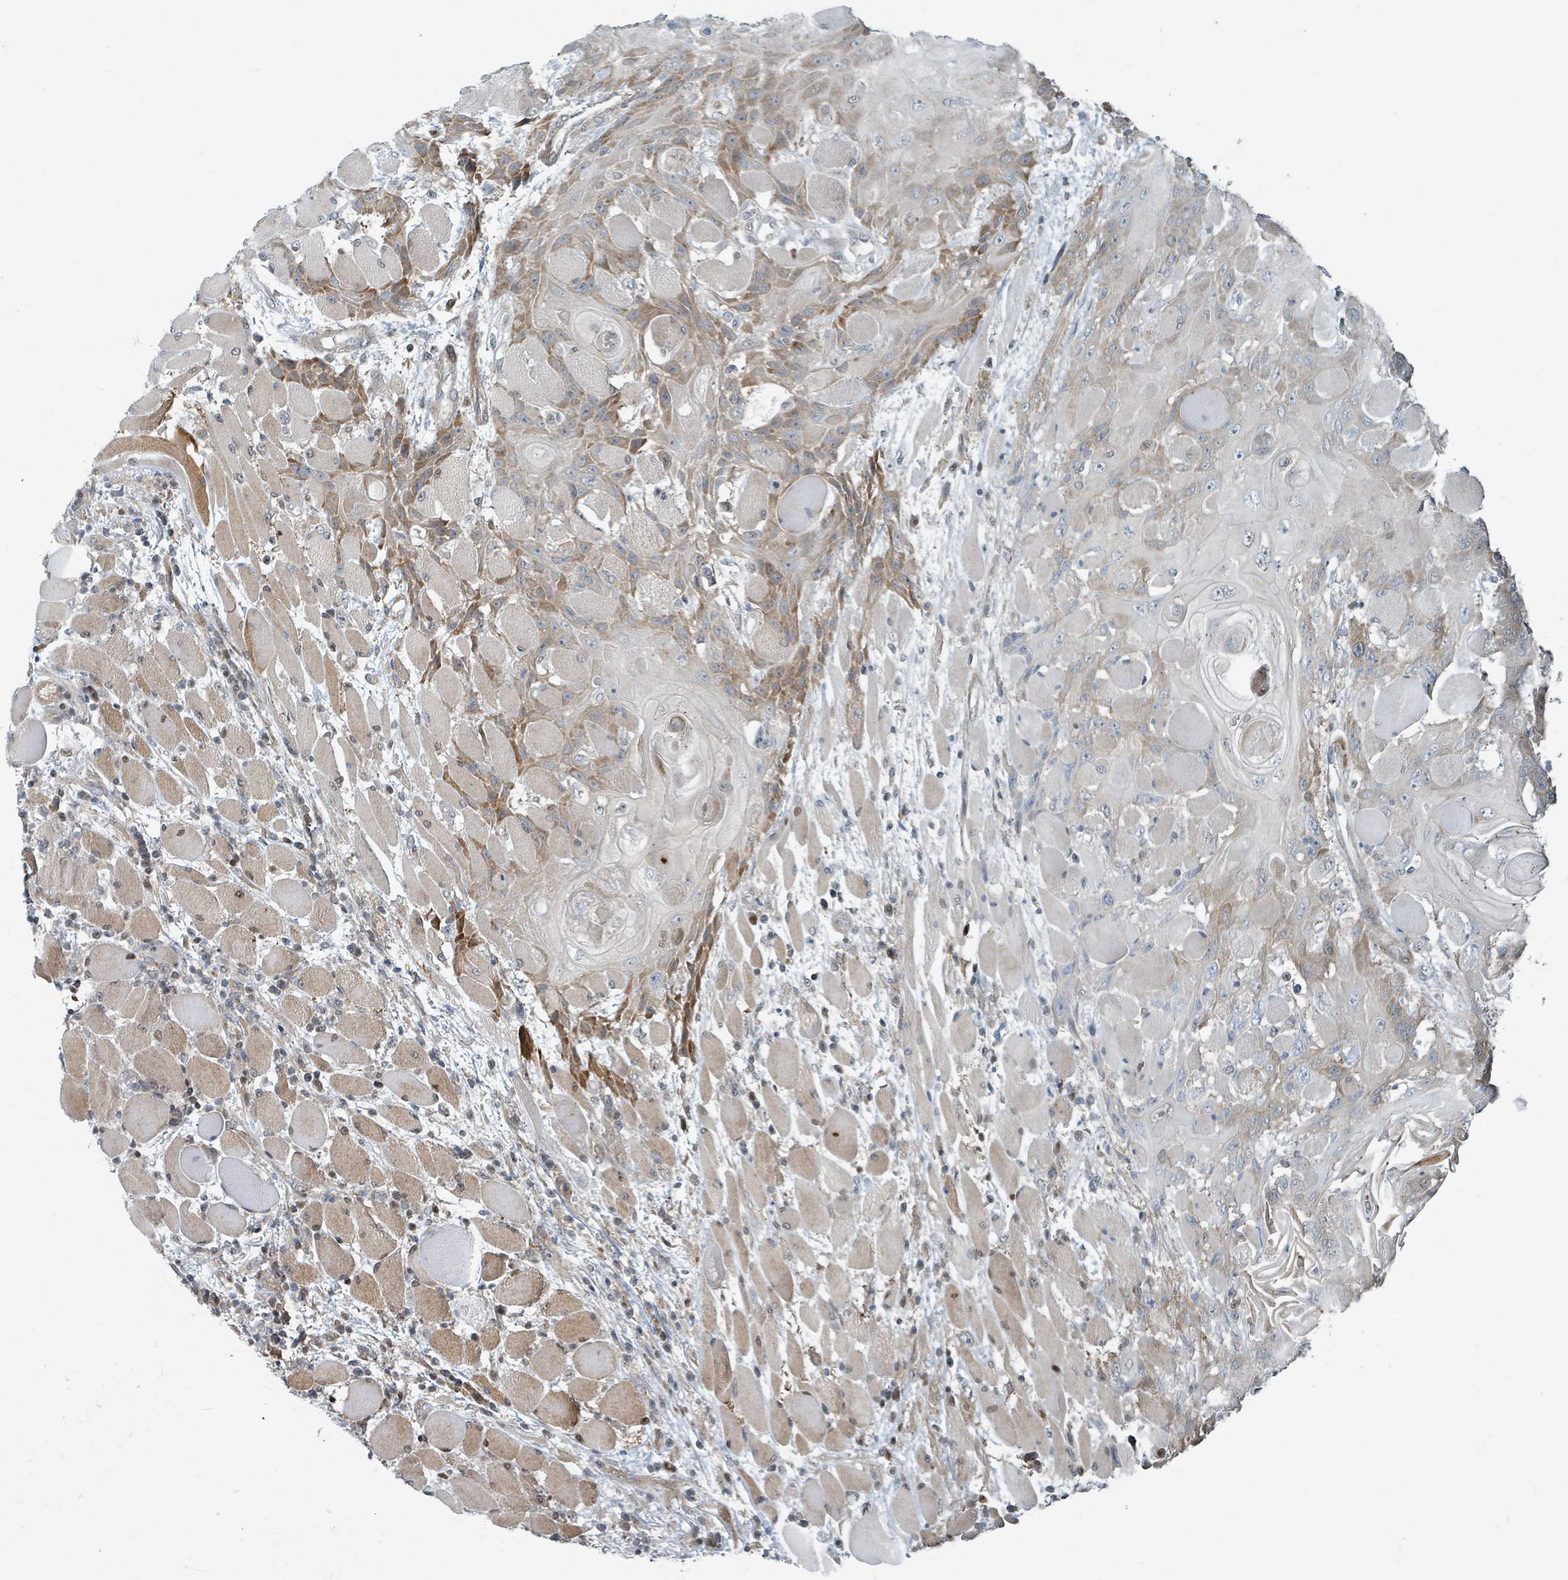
{"staining": {"intensity": "moderate", "quantity": "<25%", "location": "cytoplasmic/membranous"}, "tissue": "head and neck cancer", "cell_type": "Tumor cells", "image_type": "cancer", "snomed": [{"axis": "morphology", "description": "Squamous cell carcinoma, NOS"}, {"axis": "topography", "description": "Head-Neck"}], "caption": "DAB immunohistochemical staining of human head and neck cancer (squamous cell carcinoma) exhibits moderate cytoplasmic/membranous protein staining in about <25% of tumor cells.", "gene": "RHPN2", "patient": {"sex": "female", "age": 43}}